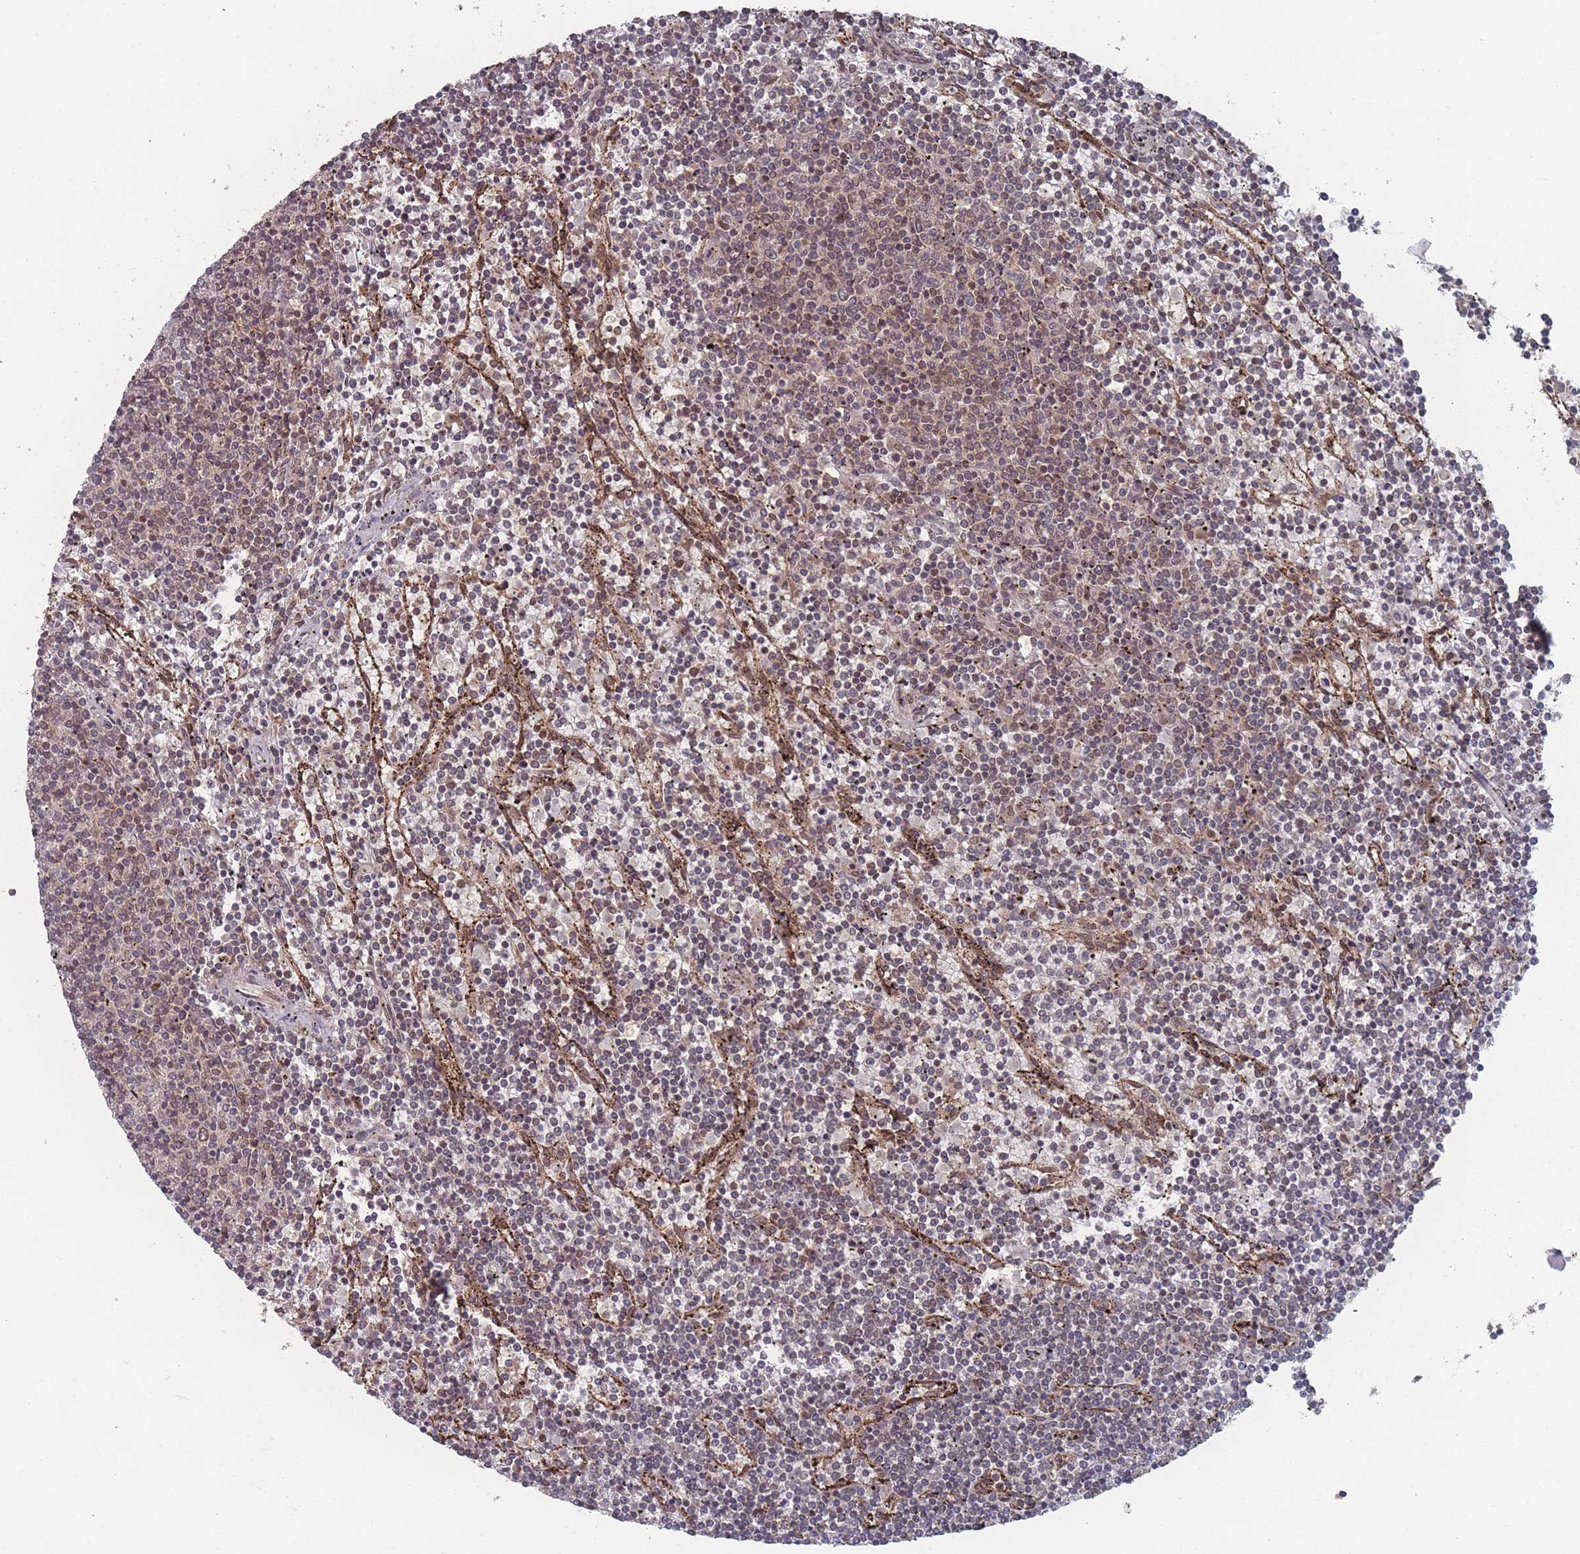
{"staining": {"intensity": "weak", "quantity": "25%-75%", "location": "nuclear"}, "tissue": "lymphoma", "cell_type": "Tumor cells", "image_type": "cancer", "snomed": [{"axis": "morphology", "description": "Malignant lymphoma, non-Hodgkin's type, Low grade"}, {"axis": "topography", "description": "Spleen"}], "caption": "Immunohistochemical staining of human low-grade malignant lymphoma, non-Hodgkin's type displays low levels of weak nuclear protein positivity in about 25%-75% of tumor cells. (Stains: DAB (3,3'-diaminobenzidine) in brown, nuclei in blue, Microscopy: brightfield microscopy at high magnification).", "gene": "TBC1D25", "patient": {"sex": "female", "age": 50}}